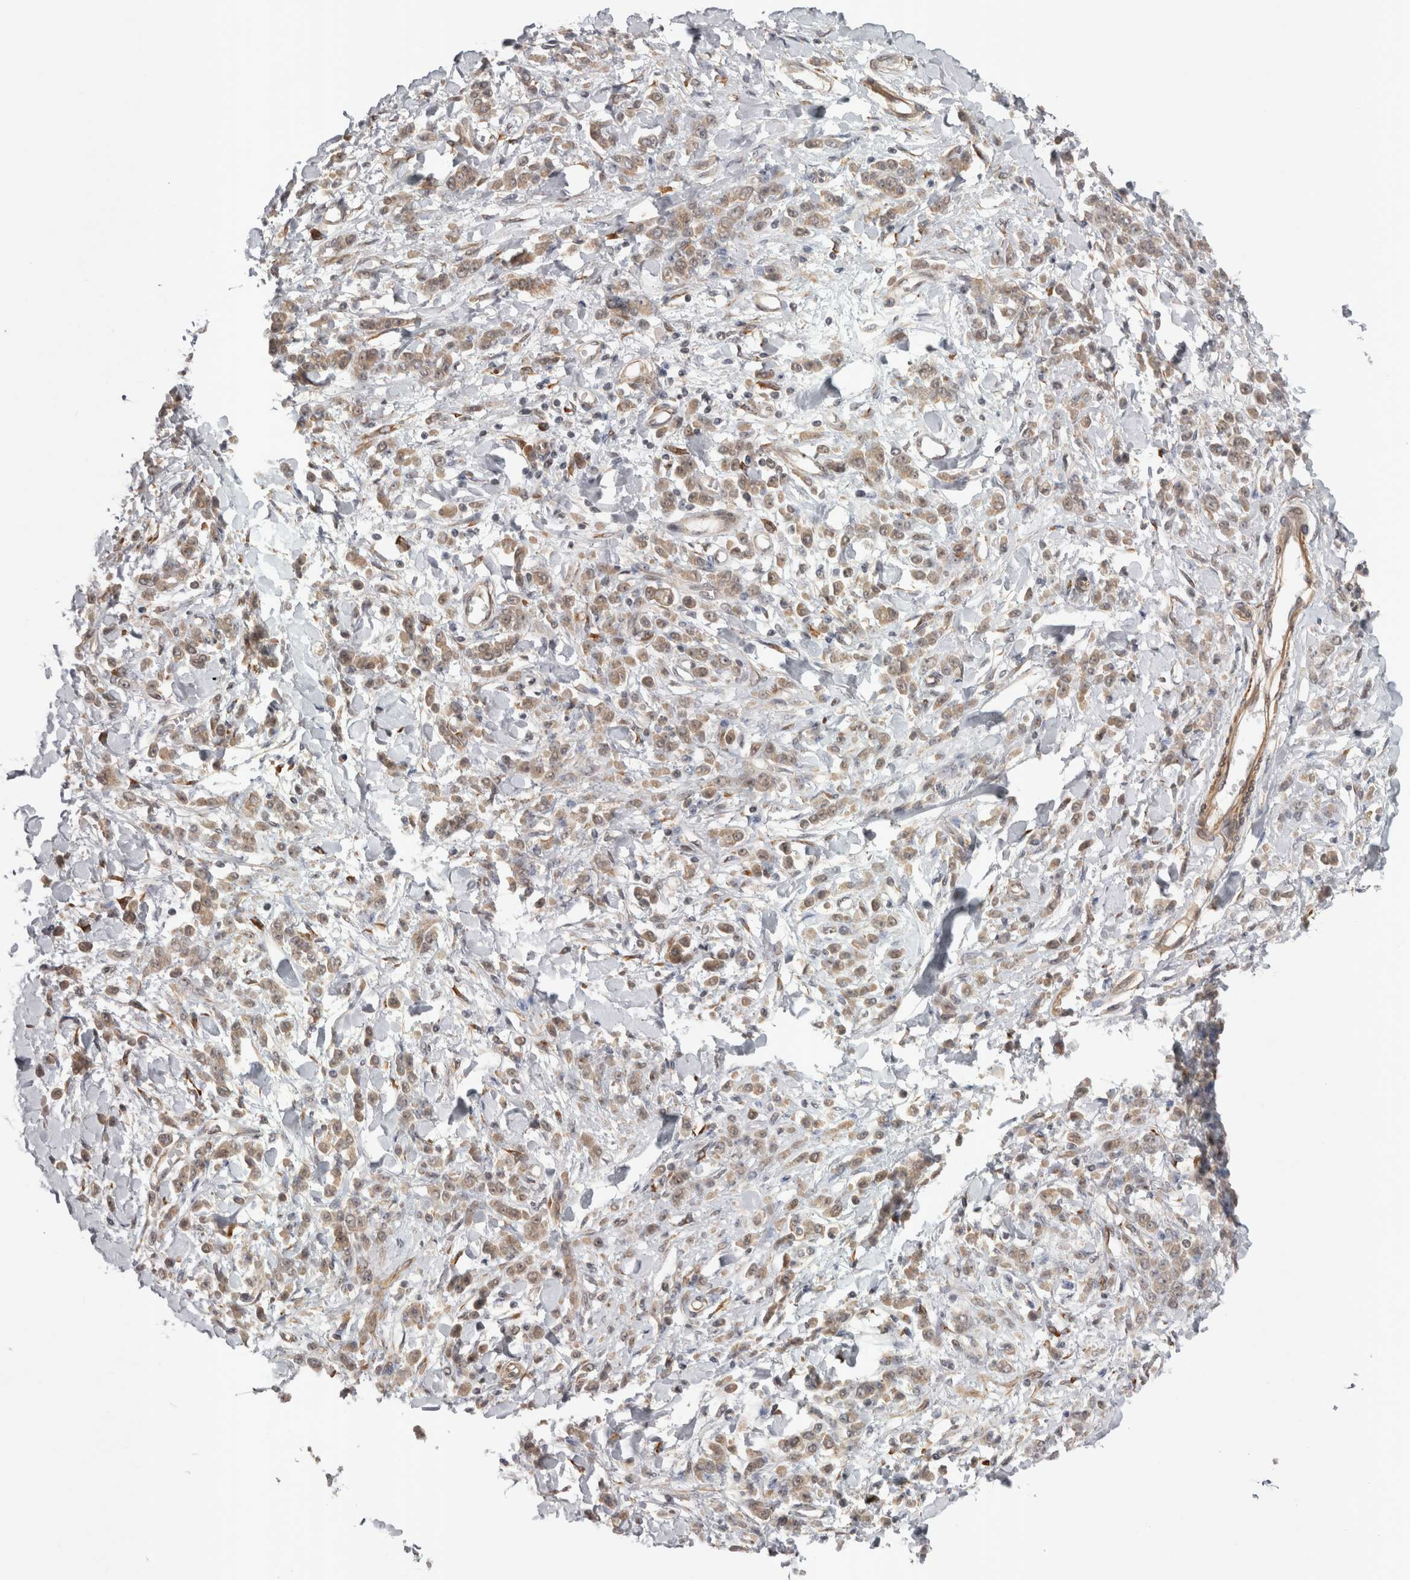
{"staining": {"intensity": "moderate", "quantity": ">75%", "location": "cytoplasmic/membranous,nuclear"}, "tissue": "stomach cancer", "cell_type": "Tumor cells", "image_type": "cancer", "snomed": [{"axis": "morphology", "description": "Normal tissue, NOS"}, {"axis": "morphology", "description": "Adenocarcinoma, NOS"}, {"axis": "topography", "description": "Stomach"}], "caption": "Immunohistochemical staining of stomach adenocarcinoma shows medium levels of moderate cytoplasmic/membranous and nuclear expression in approximately >75% of tumor cells.", "gene": "EXOSC4", "patient": {"sex": "male", "age": 82}}